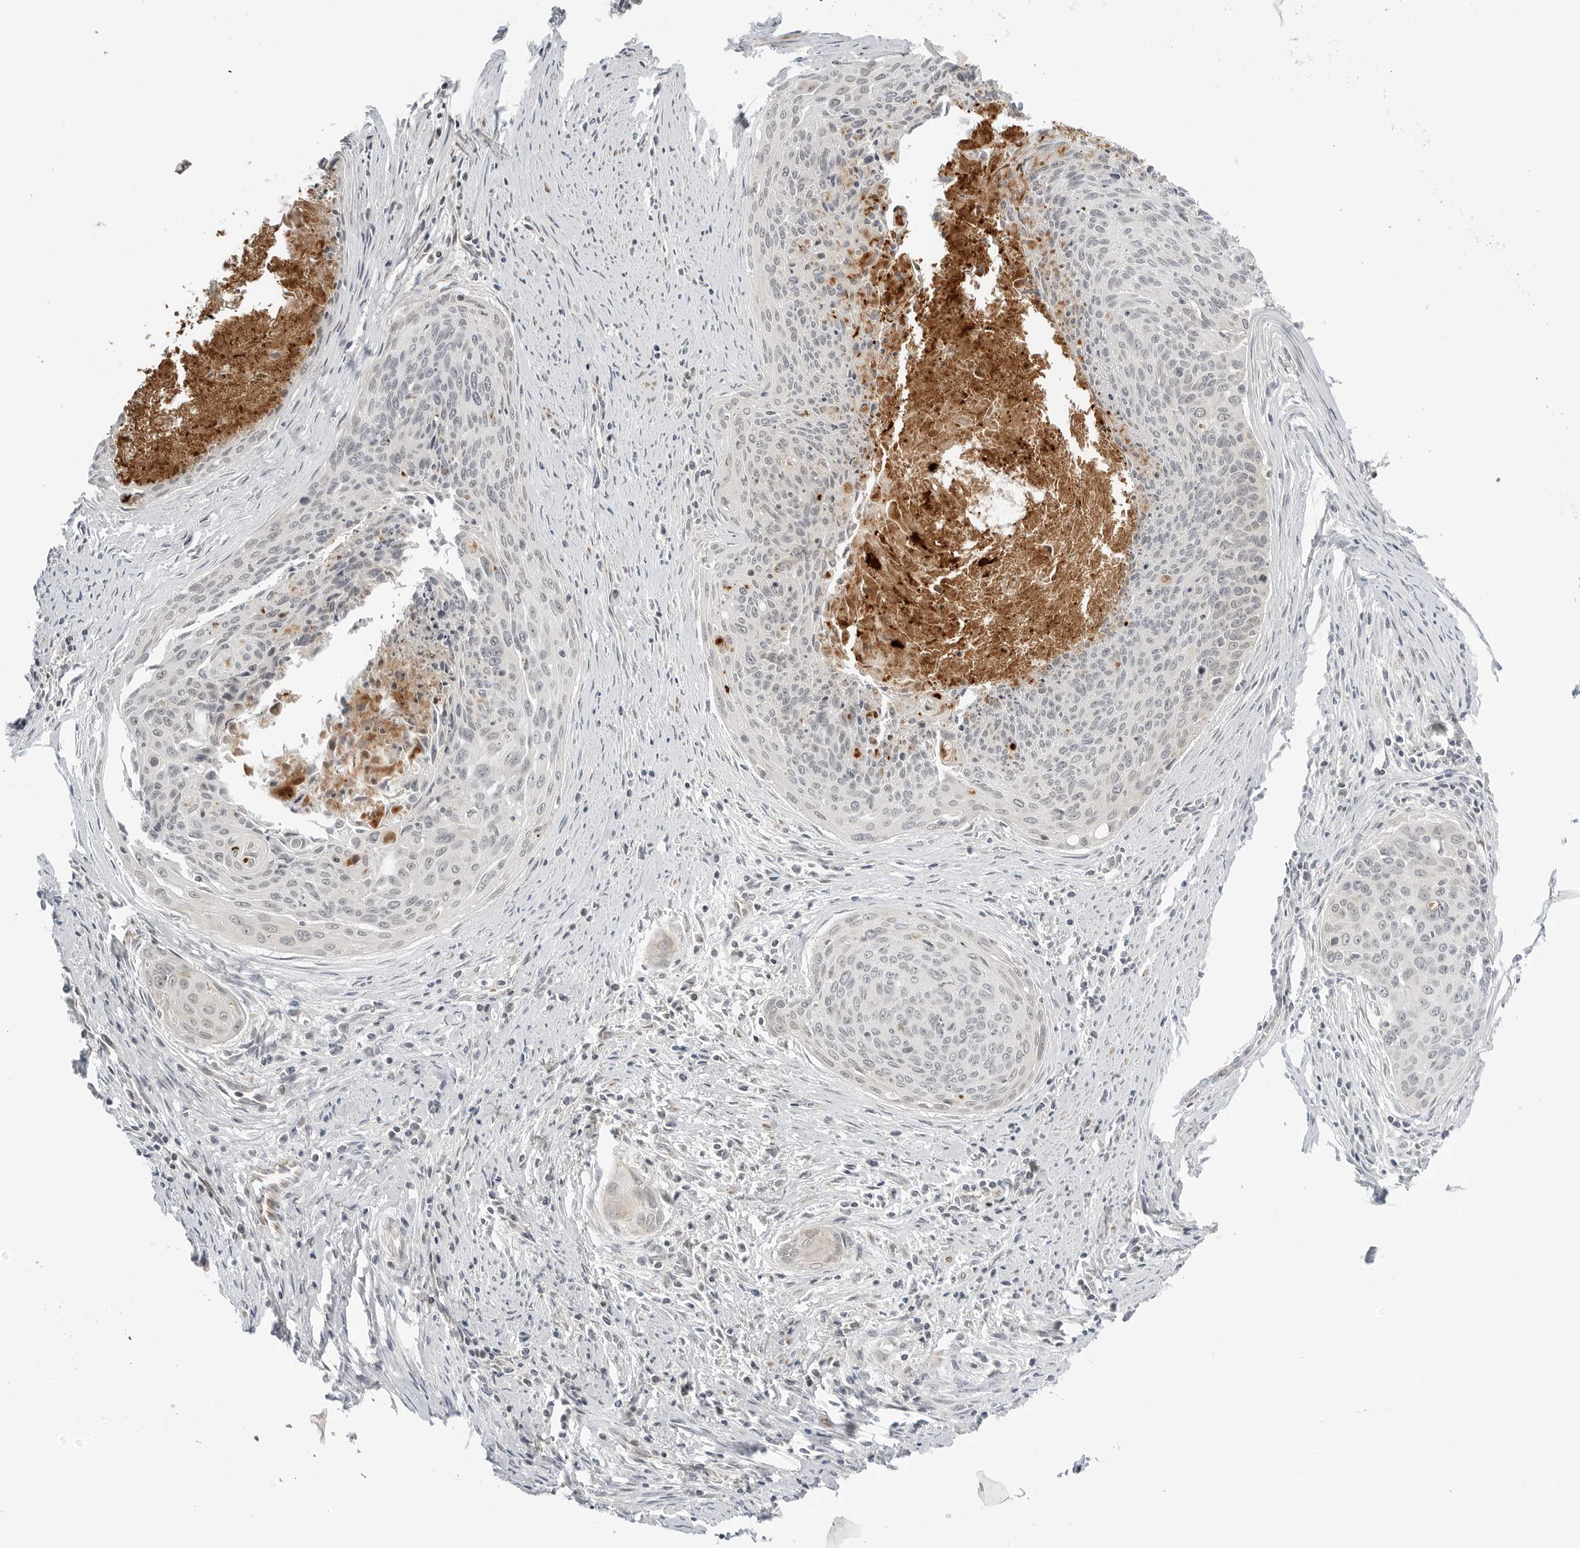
{"staining": {"intensity": "negative", "quantity": "none", "location": "none"}, "tissue": "cervical cancer", "cell_type": "Tumor cells", "image_type": "cancer", "snomed": [{"axis": "morphology", "description": "Squamous cell carcinoma, NOS"}, {"axis": "topography", "description": "Cervix"}], "caption": "Immunohistochemical staining of human cervical cancer (squamous cell carcinoma) demonstrates no significant positivity in tumor cells. The staining was performed using DAB to visualize the protein expression in brown, while the nuclei were stained in blue with hematoxylin (Magnification: 20x).", "gene": "PEX2", "patient": {"sex": "female", "age": 55}}